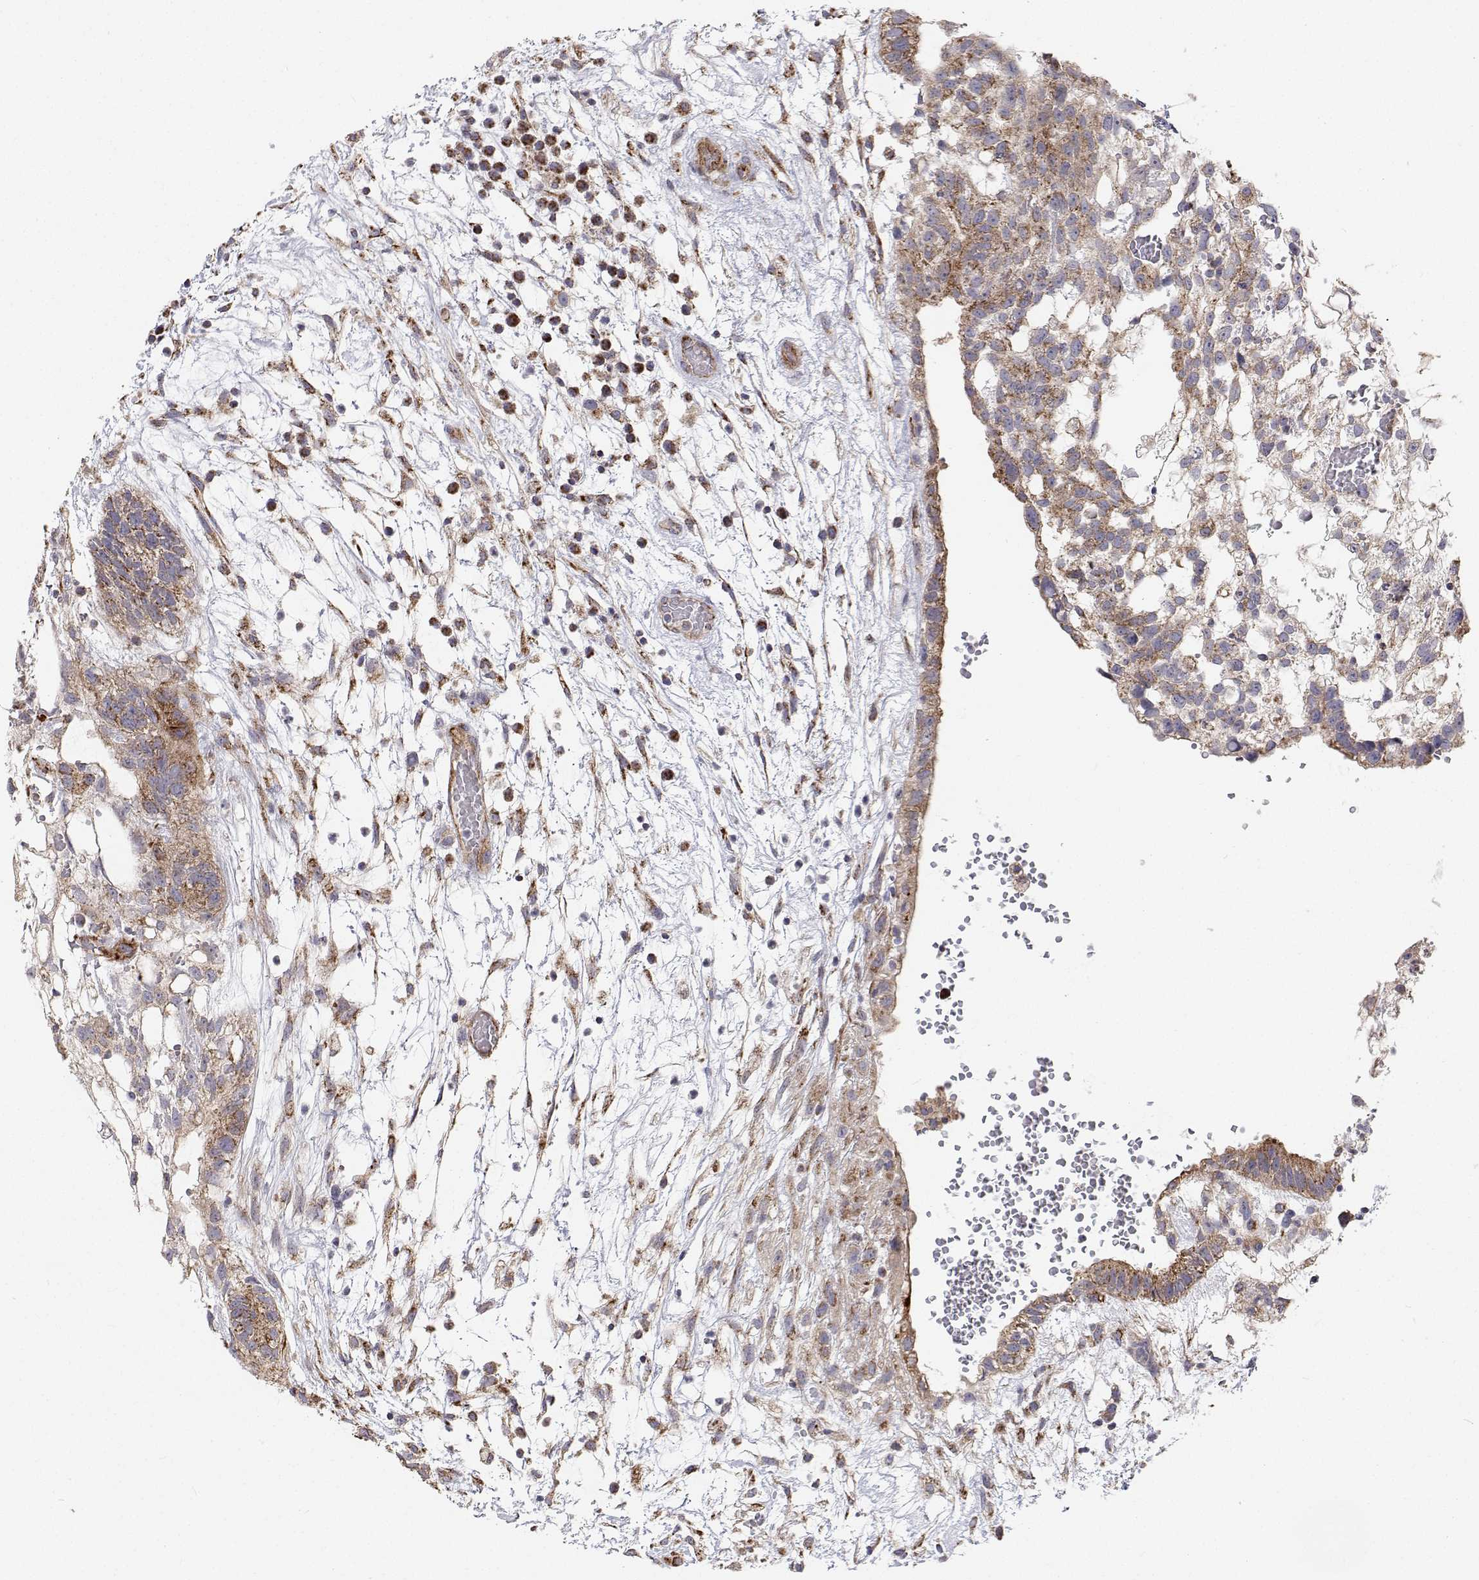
{"staining": {"intensity": "moderate", "quantity": "25%-75%", "location": "cytoplasmic/membranous"}, "tissue": "testis cancer", "cell_type": "Tumor cells", "image_type": "cancer", "snomed": [{"axis": "morphology", "description": "Normal tissue, NOS"}, {"axis": "morphology", "description": "Carcinoma, Embryonal, NOS"}, {"axis": "topography", "description": "Testis"}], "caption": "A brown stain labels moderate cytoplasmic/membranous expression of a protein in human testis embryonal carcinoma tumor cells. (Brightfield microscopy of DAB IHC at high magnification).", "gene": "SPICE1", "patient": {"sex": "male", "age": 32}}